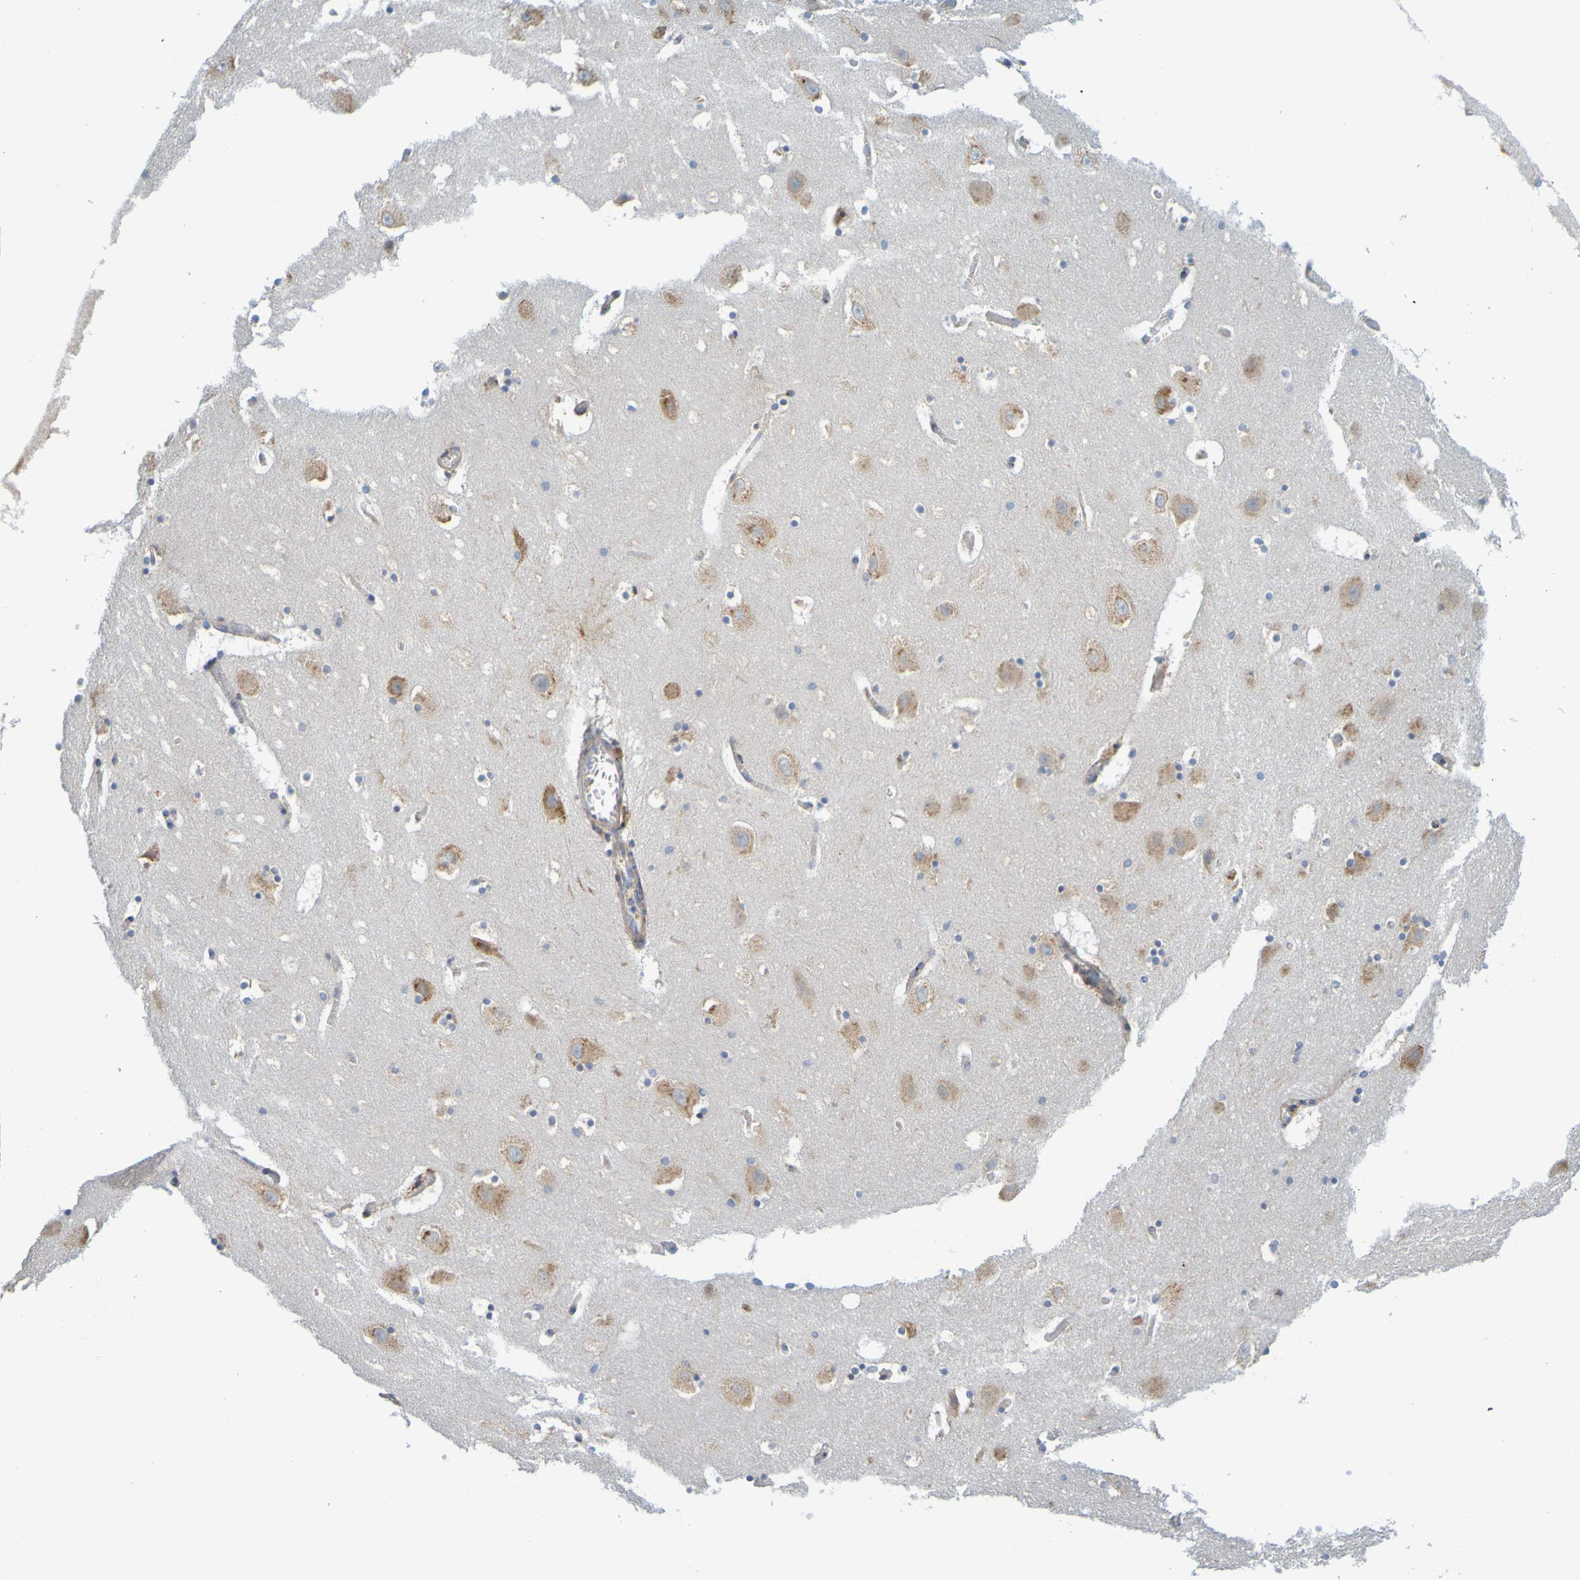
{"staining": {"intensity": "moderate", "quantity": "<25%", "location": "cytoplasmic/membranous"}, "tissue": "hippocampus", "cell_type": "Glial cells", "image_type": "normal", "snomed": [{"axis": "morphology", "description": "Normal tissue, NOS"}, {"axis": "topography", "description": "Hippocampus"}], "caption": "IHC micrograph of normal hippocampus: hippocampus stained using immunohistochemistry reveals low levels of moderate protein expression localized specifically in the cytoplasmic/membranous of glial cells, appearing as a cytoplasmic/membranous brown color.", "gene": "SIL1", "patient": {"sex": "male", "age": 45}}